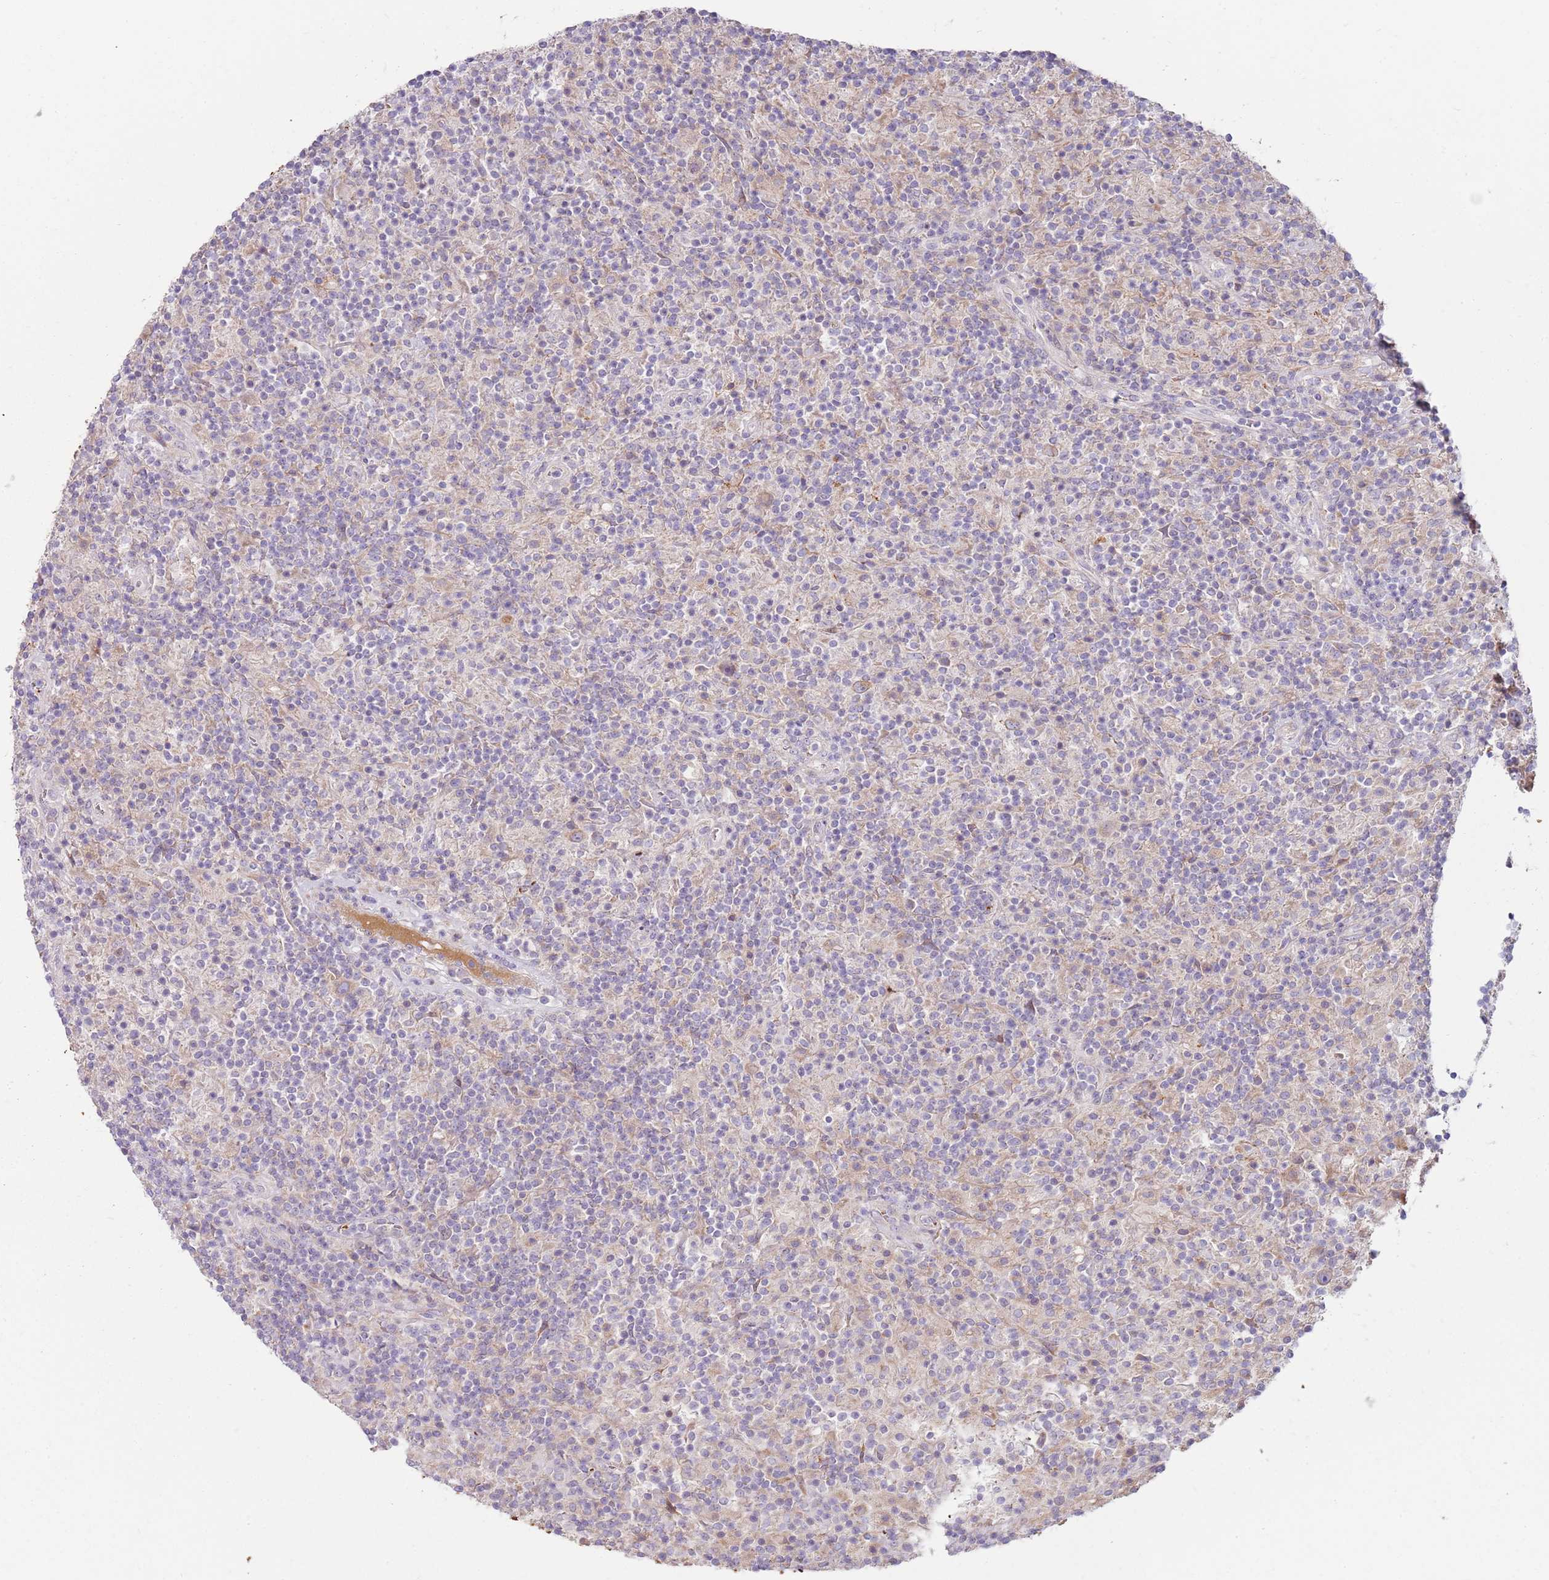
{"staining": {"intensity": "negative", "quantity": "none", "location": "none"}, "tissue": "lymphoma", "cell_type": "Tumor cells", "image_type": "cancer", "snomed": [{"axis": "morphology", "description": "Hodgkin's disease, NOS"}, {"axis": "topography", "description": "Lymph node"}], "caption": "The immunohistochemistry (IHC) image has no significant expression in tumor cells of Hodgkin's disease tissue.", "gene": "EMC1", "patient": {"sex": "male", "age": 70}}